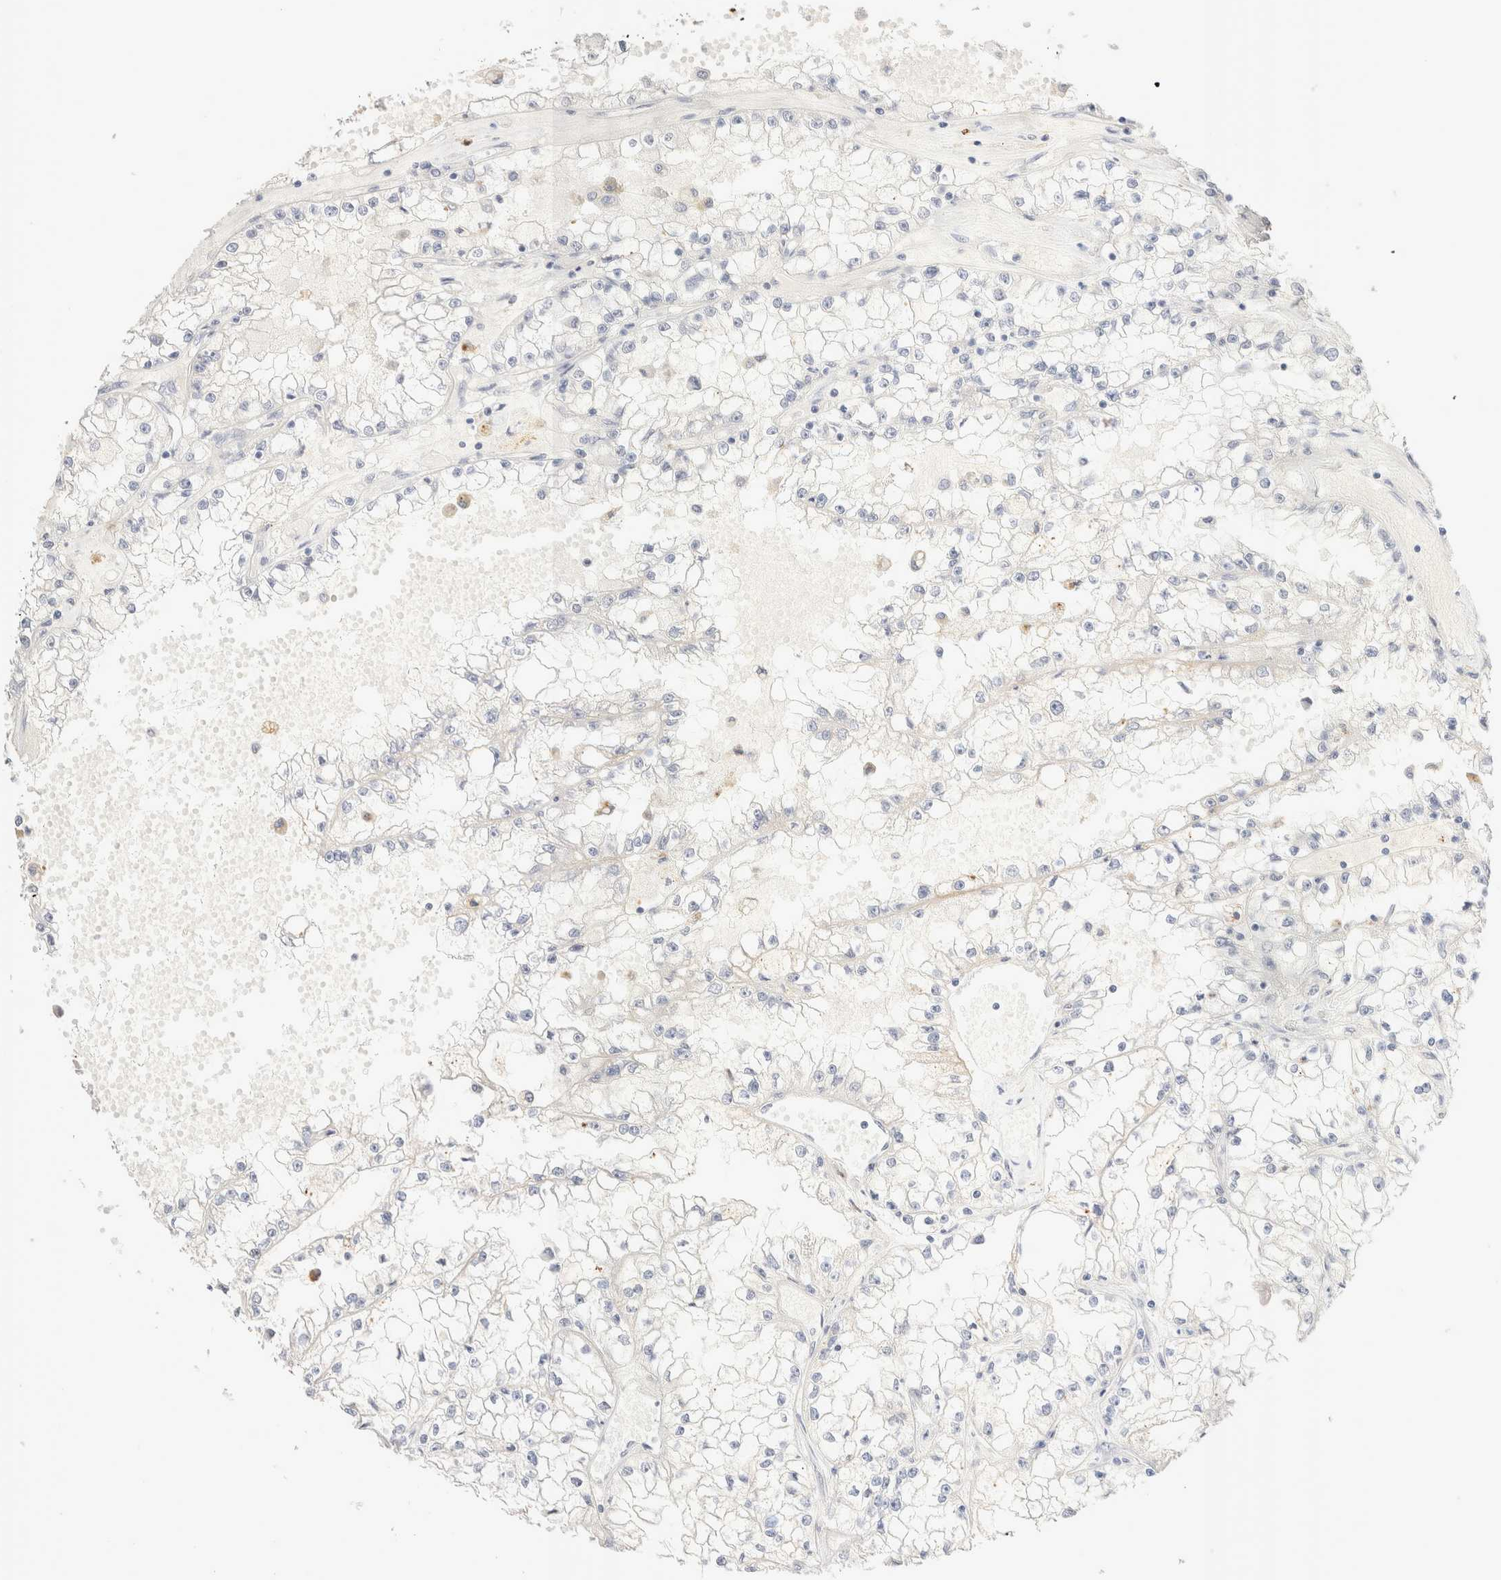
{"staining": {"intensity": "negative", "quantity": "none", "location": "none"}, "tissue": "renal cancer", "cell_type": "Tumor cells", "image_type": "cancer", "snomed": [{"axis": "morphology", "description": "Adenocarcinoma, NOS"}, {"axis": "topography", "description": "Kidney"}], "caption": "Renal cancer (adenocarcinoma) was stained to show a protein in brown. There is no significant positivity in tumor cells.", "gene": "EPCAM", "patient": {"sex": "male", "age": 56}}